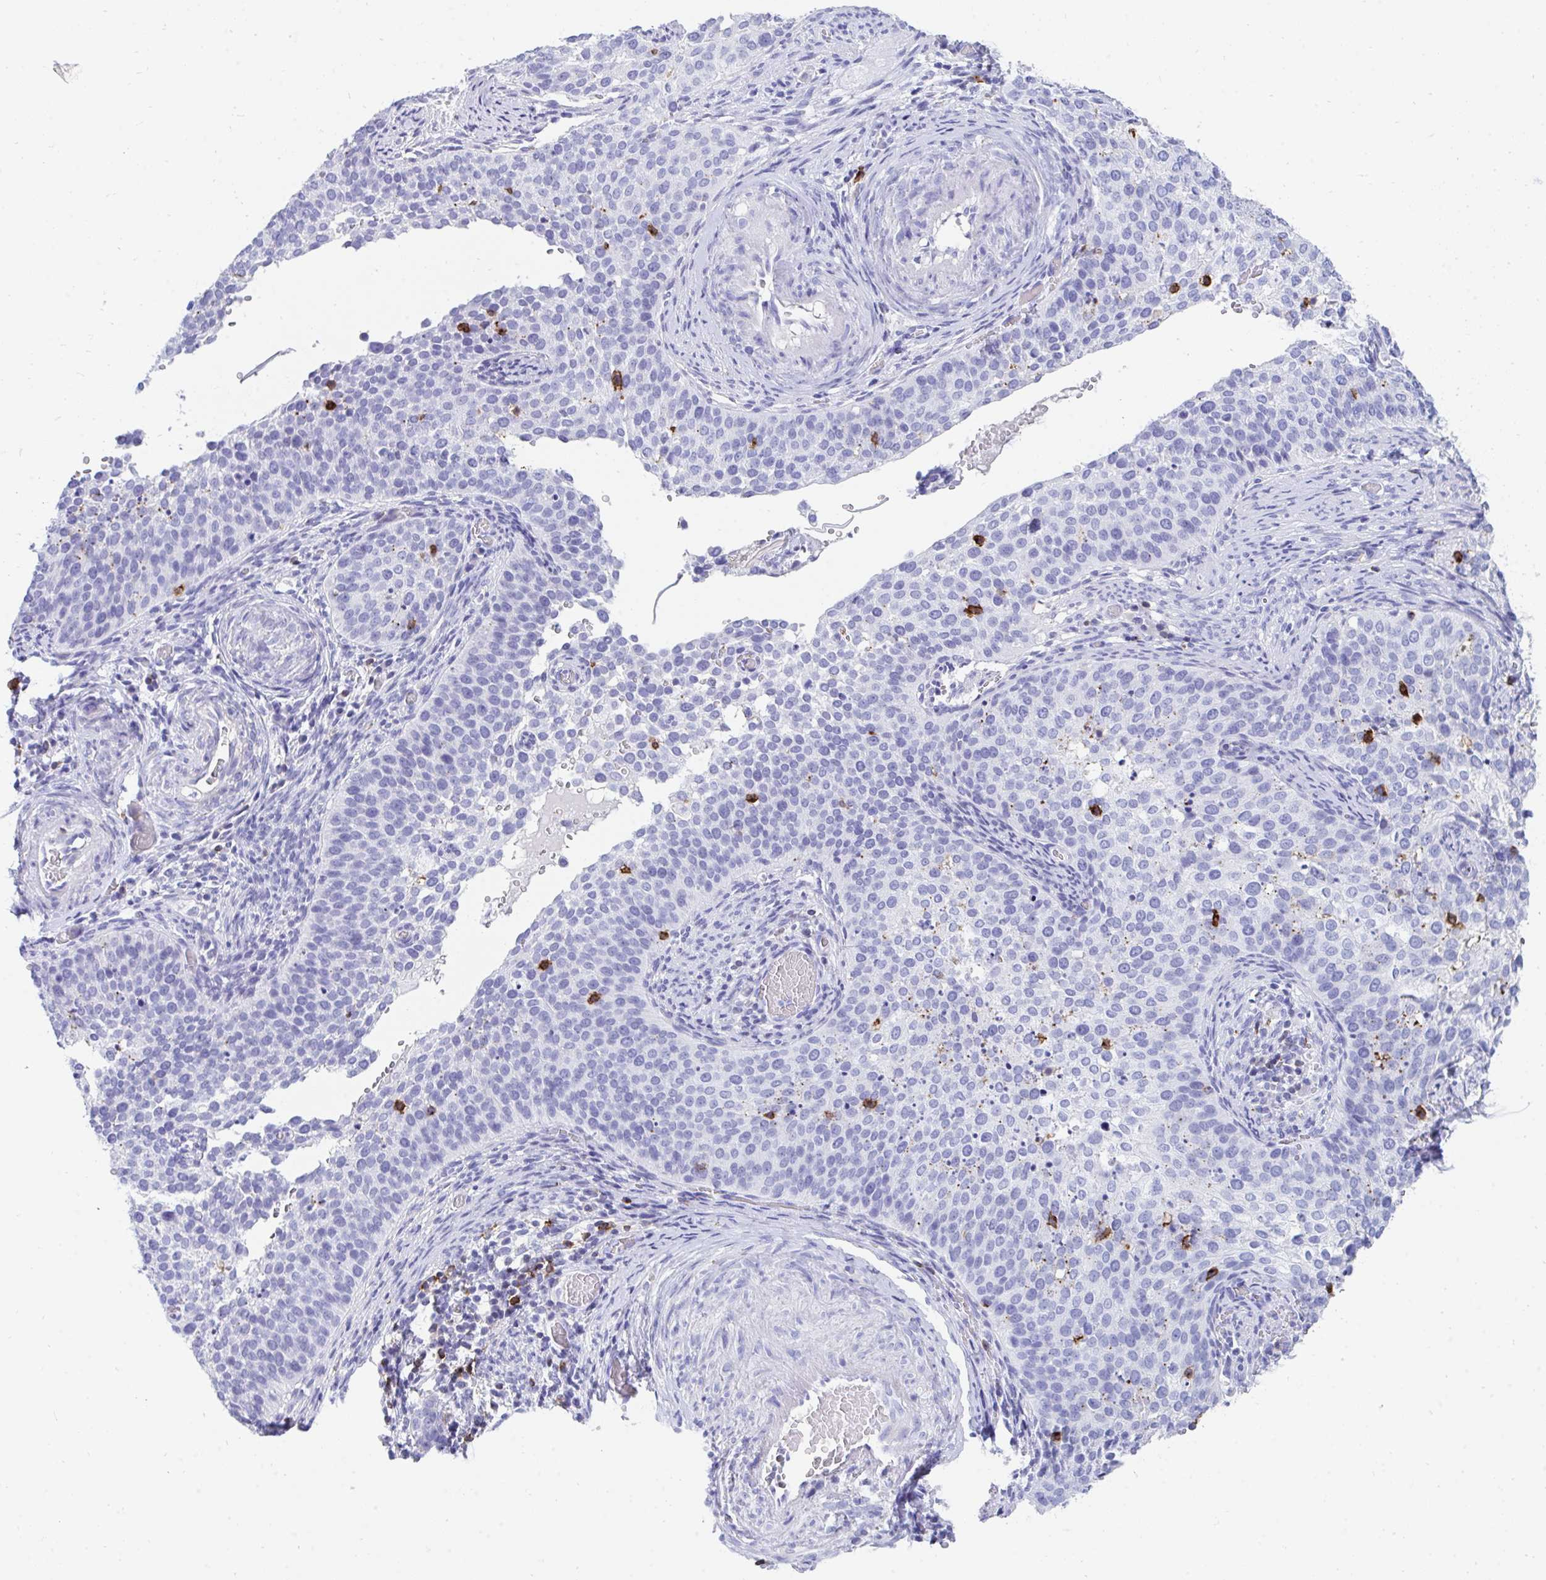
{"staining": {"intensity": "negative", "quantity": "none", "location": "none"}, "tissue": "cervical cancer", "cell_type": "Tumor cells", "image_type": "cancer", "snomed": [{"axis": "morphology", "description": "Squamous cell carcinoma, NOS"}, {"axis": "topography", "description": "Cervix"}], "caption": "Tumor cells show no significant protein positivity in cervical squamous cell carcinoma. The staining is performed using DAB brown chromogen with nuclei counter-stained in using hematoxylin.", "gene": "CD7", "patient": {"sex": "female", "age": 44}}